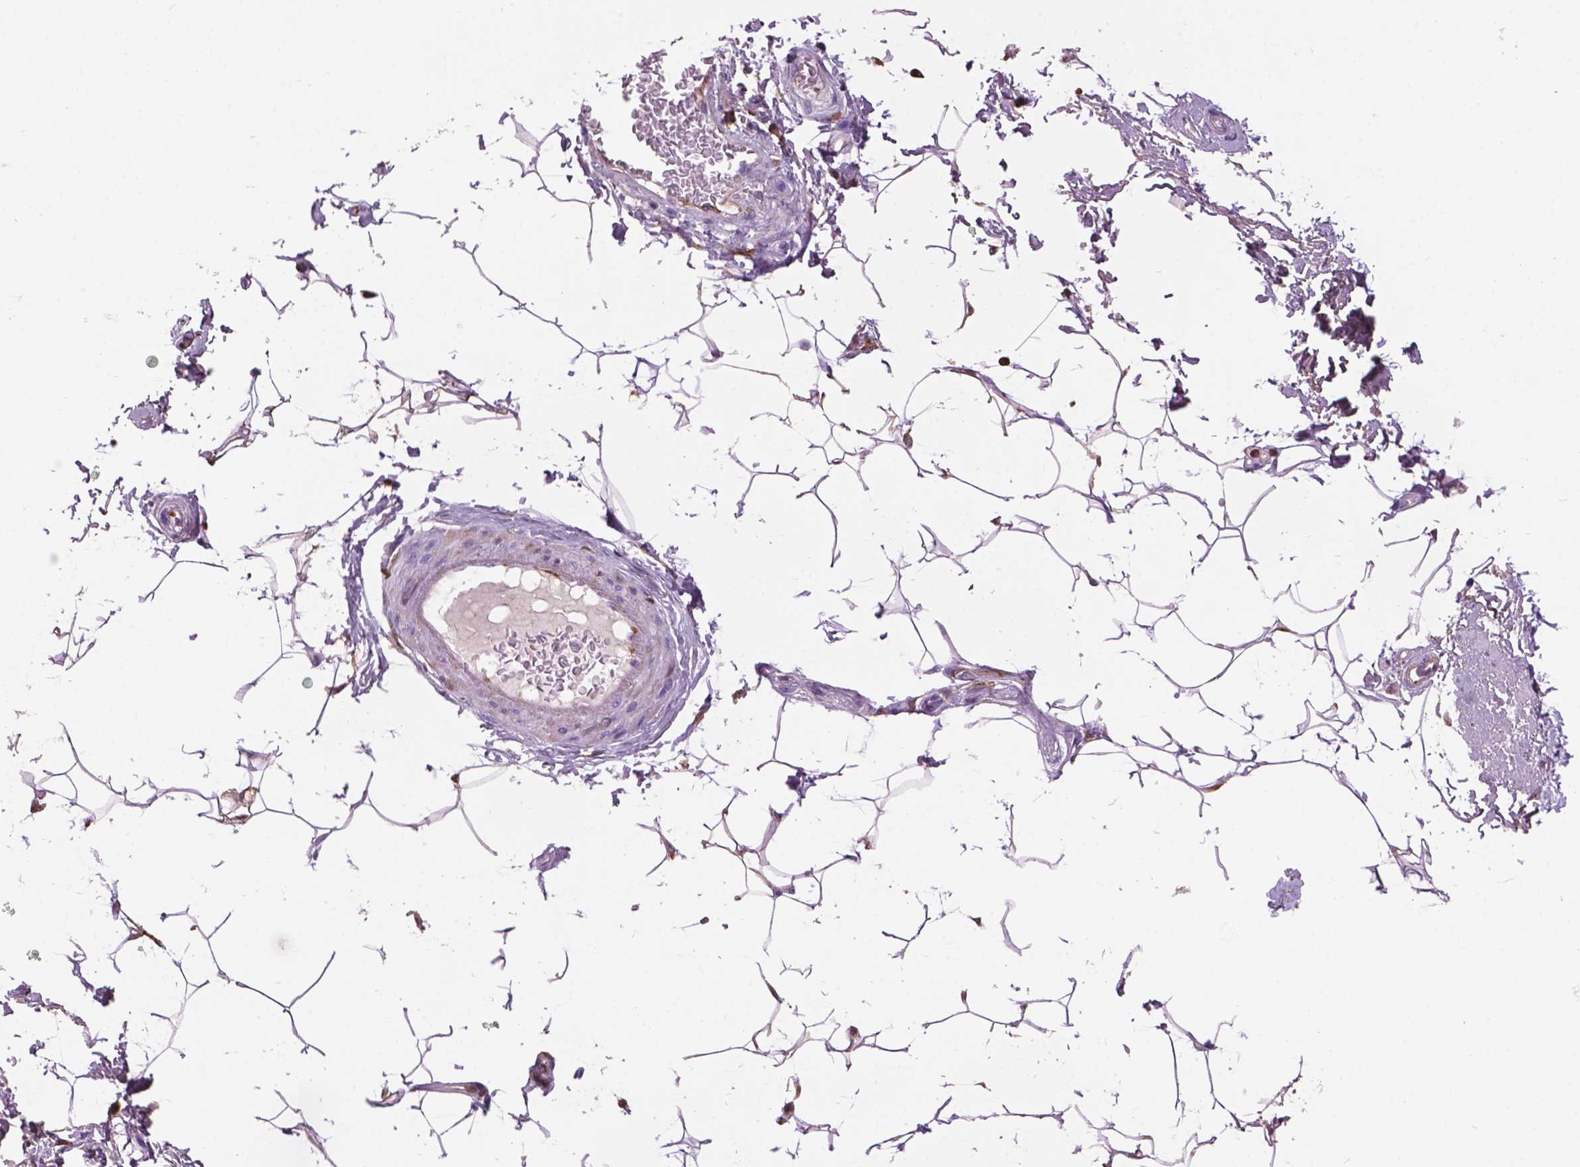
{"staining": {"intensity": "moderate", "quantity": "<25%", "location": "cytoplasmic/membranous"}, "tissue": "adipose tissue", "cell_type": "Adipocytes", "image_type": "normal", "snomed": [{"axis": "morphology", "description": "Normal tissue, NOS"}, {"axis": "topography", "description": "Peripheral nerve tissue"}], "caption": "Protein expression analysis of normal adipose tissue reveals moderate cytoplasmic/membranous expression in about <25% of adipocytes.", "gene": "CRYBA4", "patient": {"sex": "male", "age": 51}}